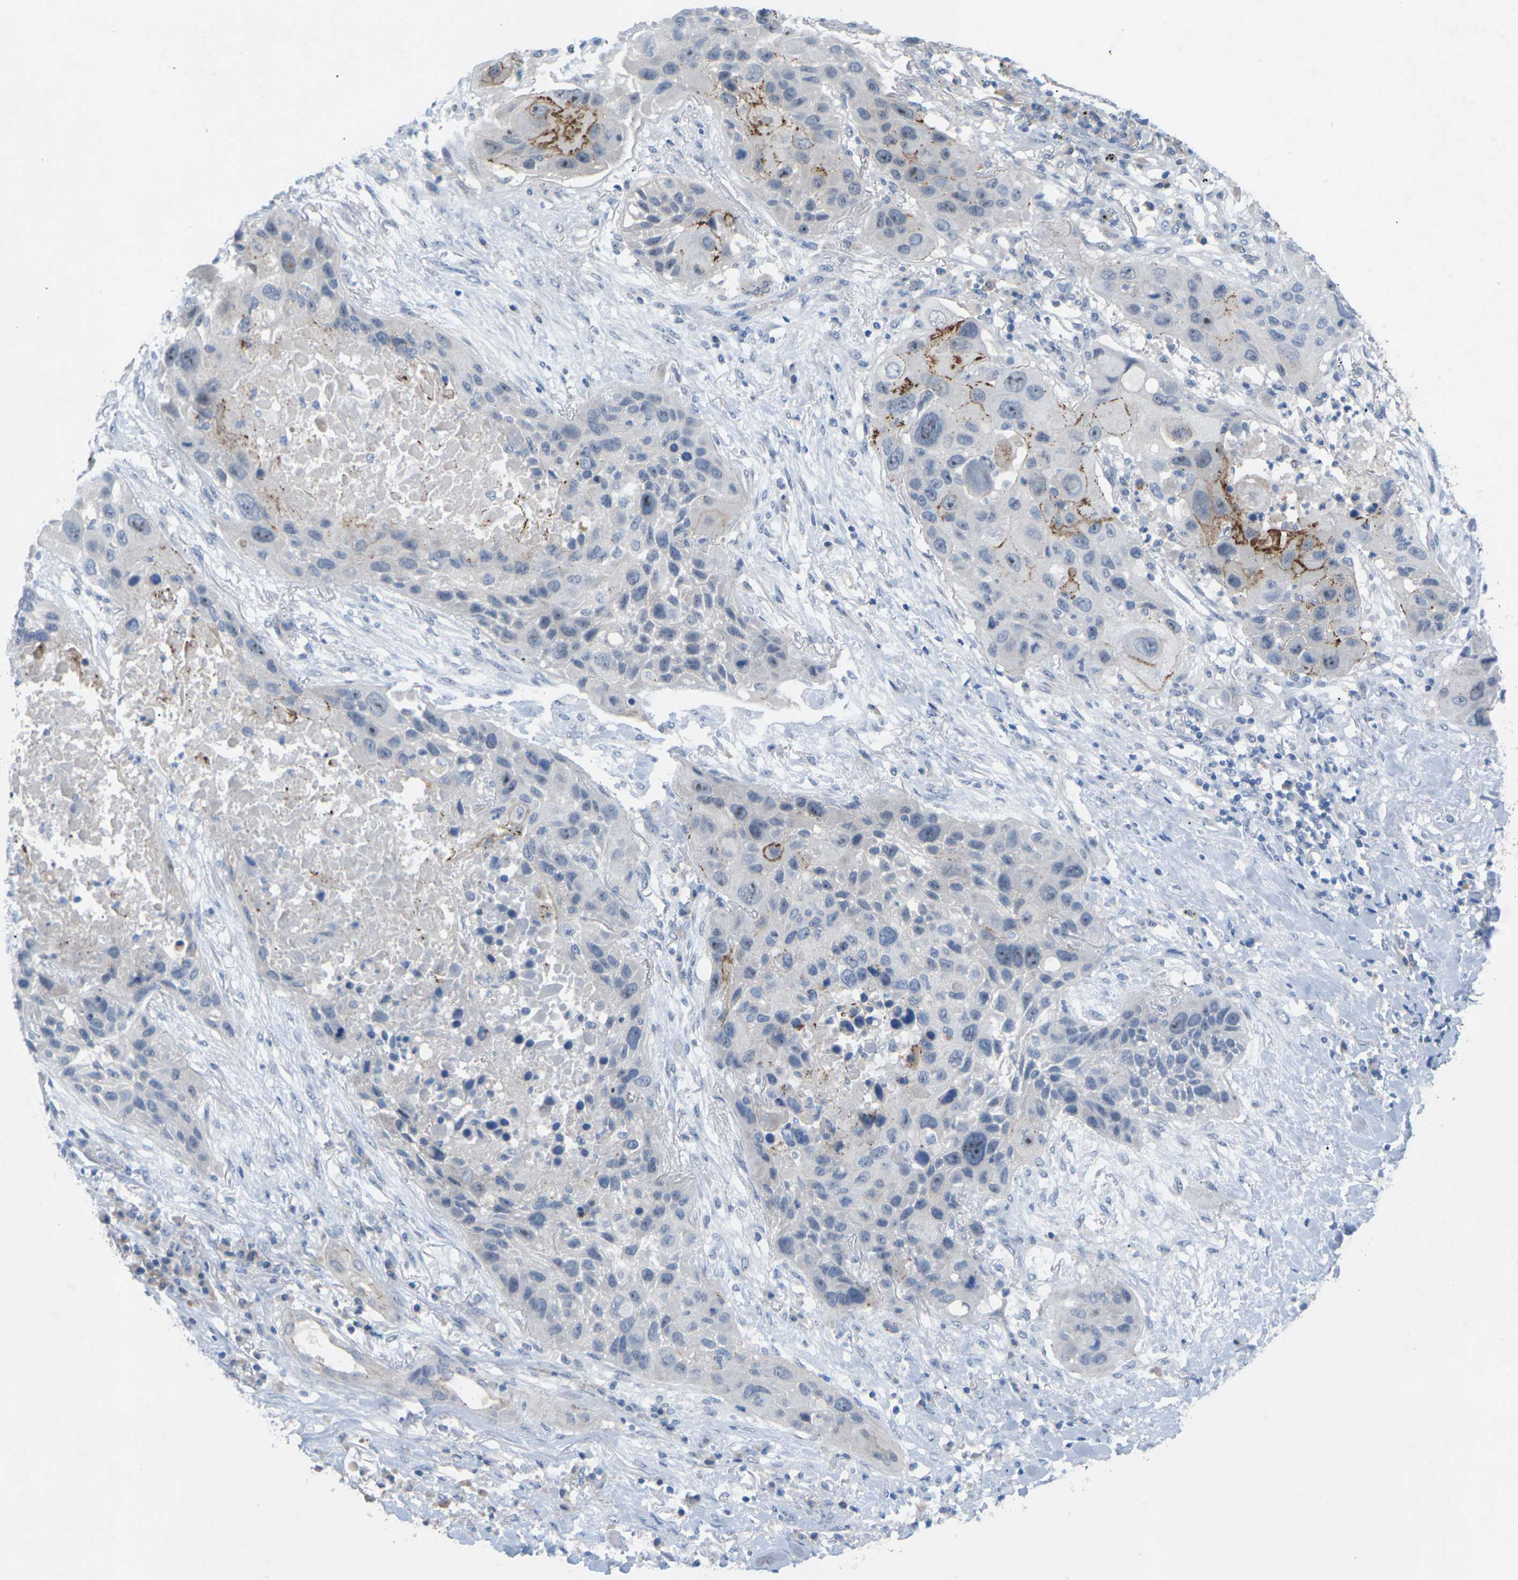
{"staining": {"intensity": "strong", "quantity": "<25%", "location": "cytoplasmic/membranous"}, "tissue": "lung cancer", "cell_type": "Tumor cells", "image_type": "cancer", "snomed": [{"axis": "morphology", "description": "Squamous cell carcinoma, NOS"}, {"axis": "topography", "description": "Lung"}], "caption": "Lung squamous cell carcinoma was stained to show a protein in brown. There is medium levels of strong cytoplasmic/membranous staining in approximately <25% of tumor cells. (brown staining indicates protein expression, while blue staining denotes nuclei).", "gene": "CLDN3", "patient": {"sex": "male", "age": 57}}